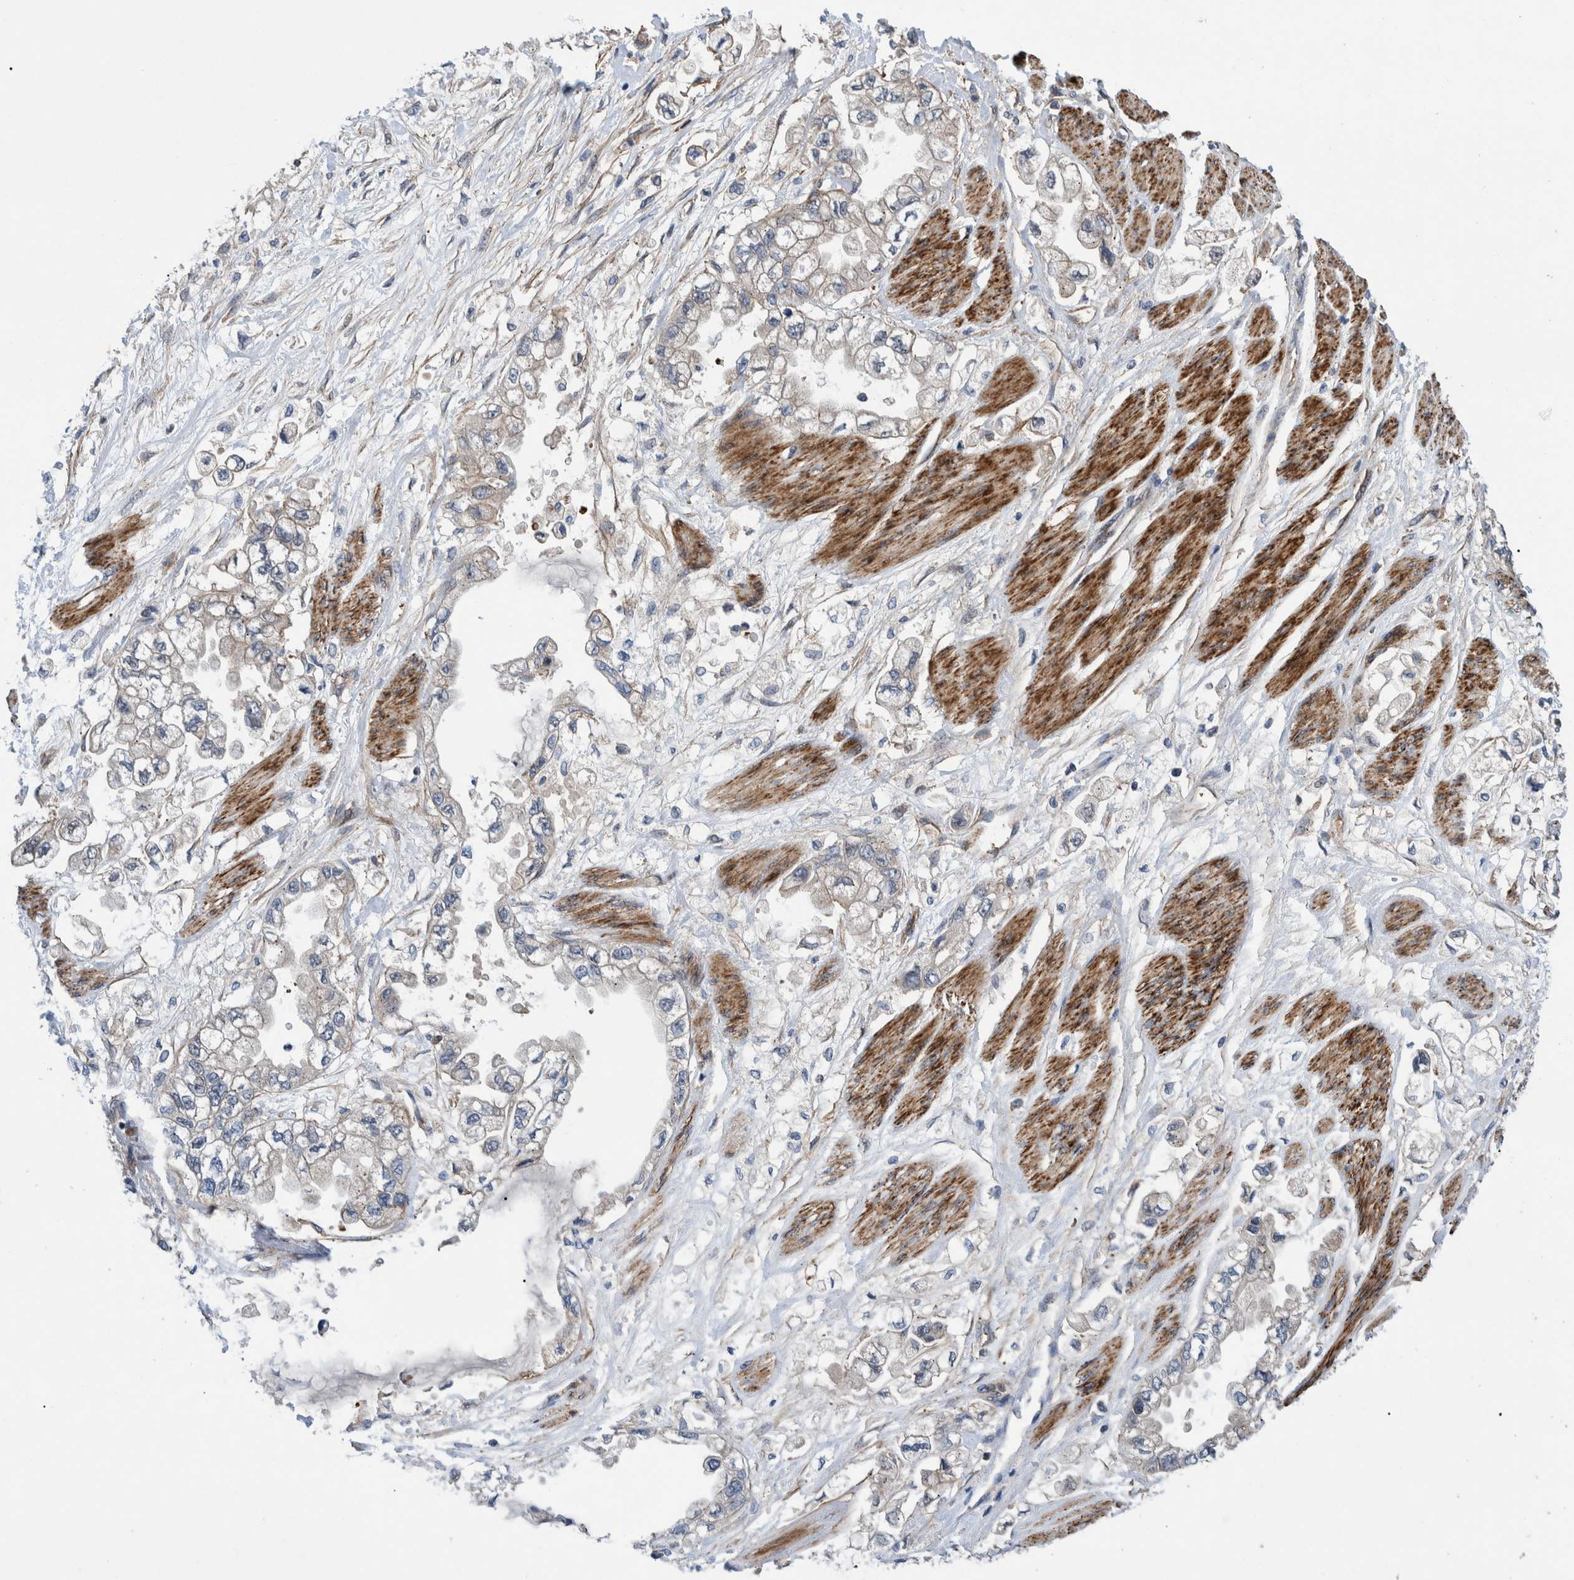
{"staining": {"intensity": "weak", "quantity": "<25%", "location": "cytoplasmic/membranous"}, "tissue": "stomach cancer", "cell_type": "Tumor cells", "image_type": "cancer", "snomed": [{"axis": "morphology", "description": "Normal tissue, NOS"}, {"axis": "morphology", "description": "Adenocarcinoma, NOS"}, {"axis": "topography", "description": "Stomach"}], "caption": "Immunohistochemistry image of neoplastic tissue: adenocarcinoma (stomach) stained with DAB (3,3'-diaminobenzidine) displays no significant protein positivity in tumor cells.", "gene": "GRPEL2", "patient": {"sex": "male", "age": 62}}